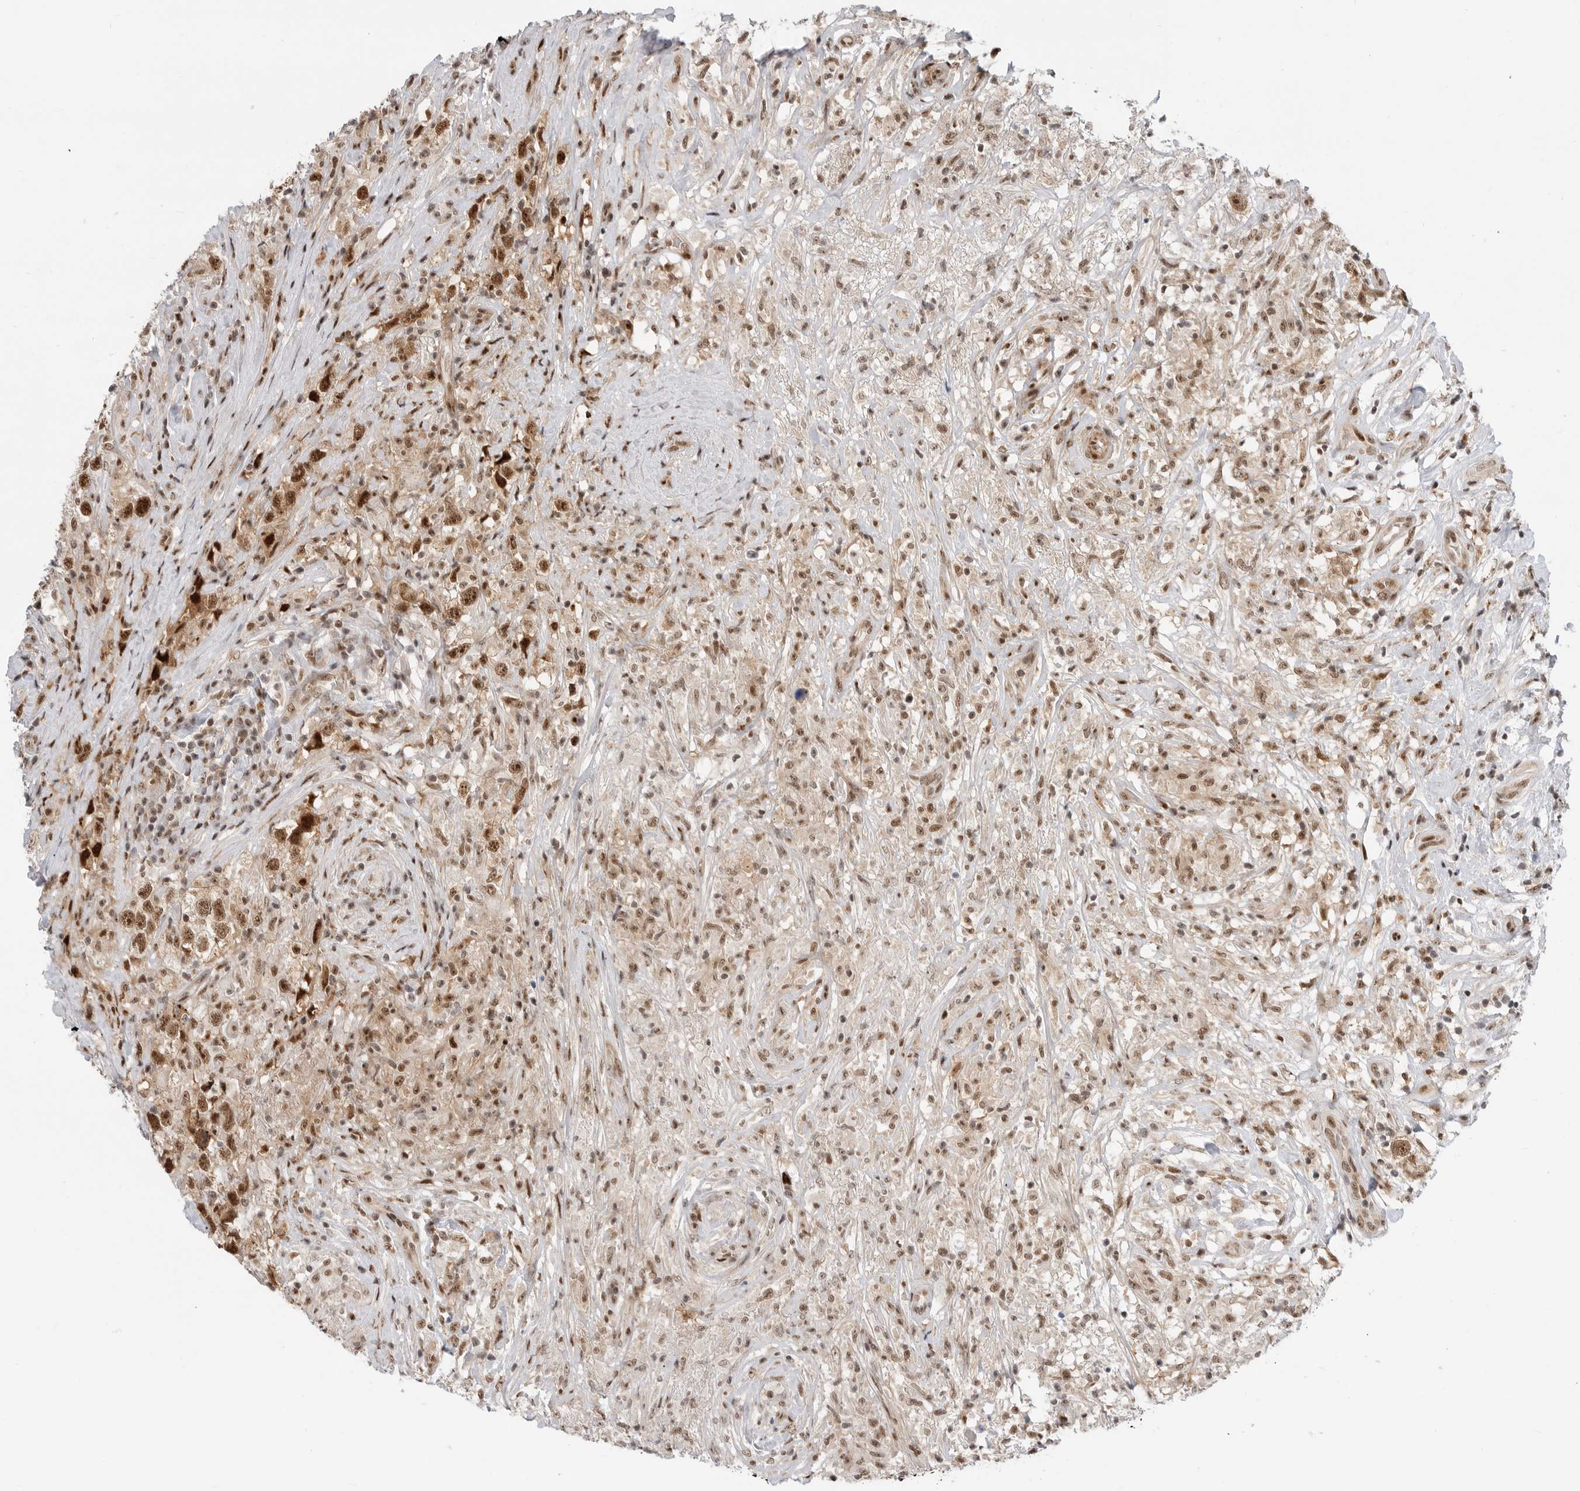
{"staining": {"intensity": "moderate", "quantity": ">75%", "location": "nuclear"}, "tissue": "testis cancer", "cell_type": "Tumor cells", "image_type": "cancer", "snomed": [{"axis": "morphology", "description": "Seminoma, NOS"}, {"axis": "topography", "description": "Testis"}], "caption": "Moderate nuclear staining is appreciated in approximately >75% of tumor cells in testis seminoma. The staining was performed using DAB (3,3'-diaminobenzidine), with brown indicating positive protein expression. Nuclei are stained blue with hematoxylin.", "gene": "GPATCH2", "patient": {"sex": "male", "age": 49}}